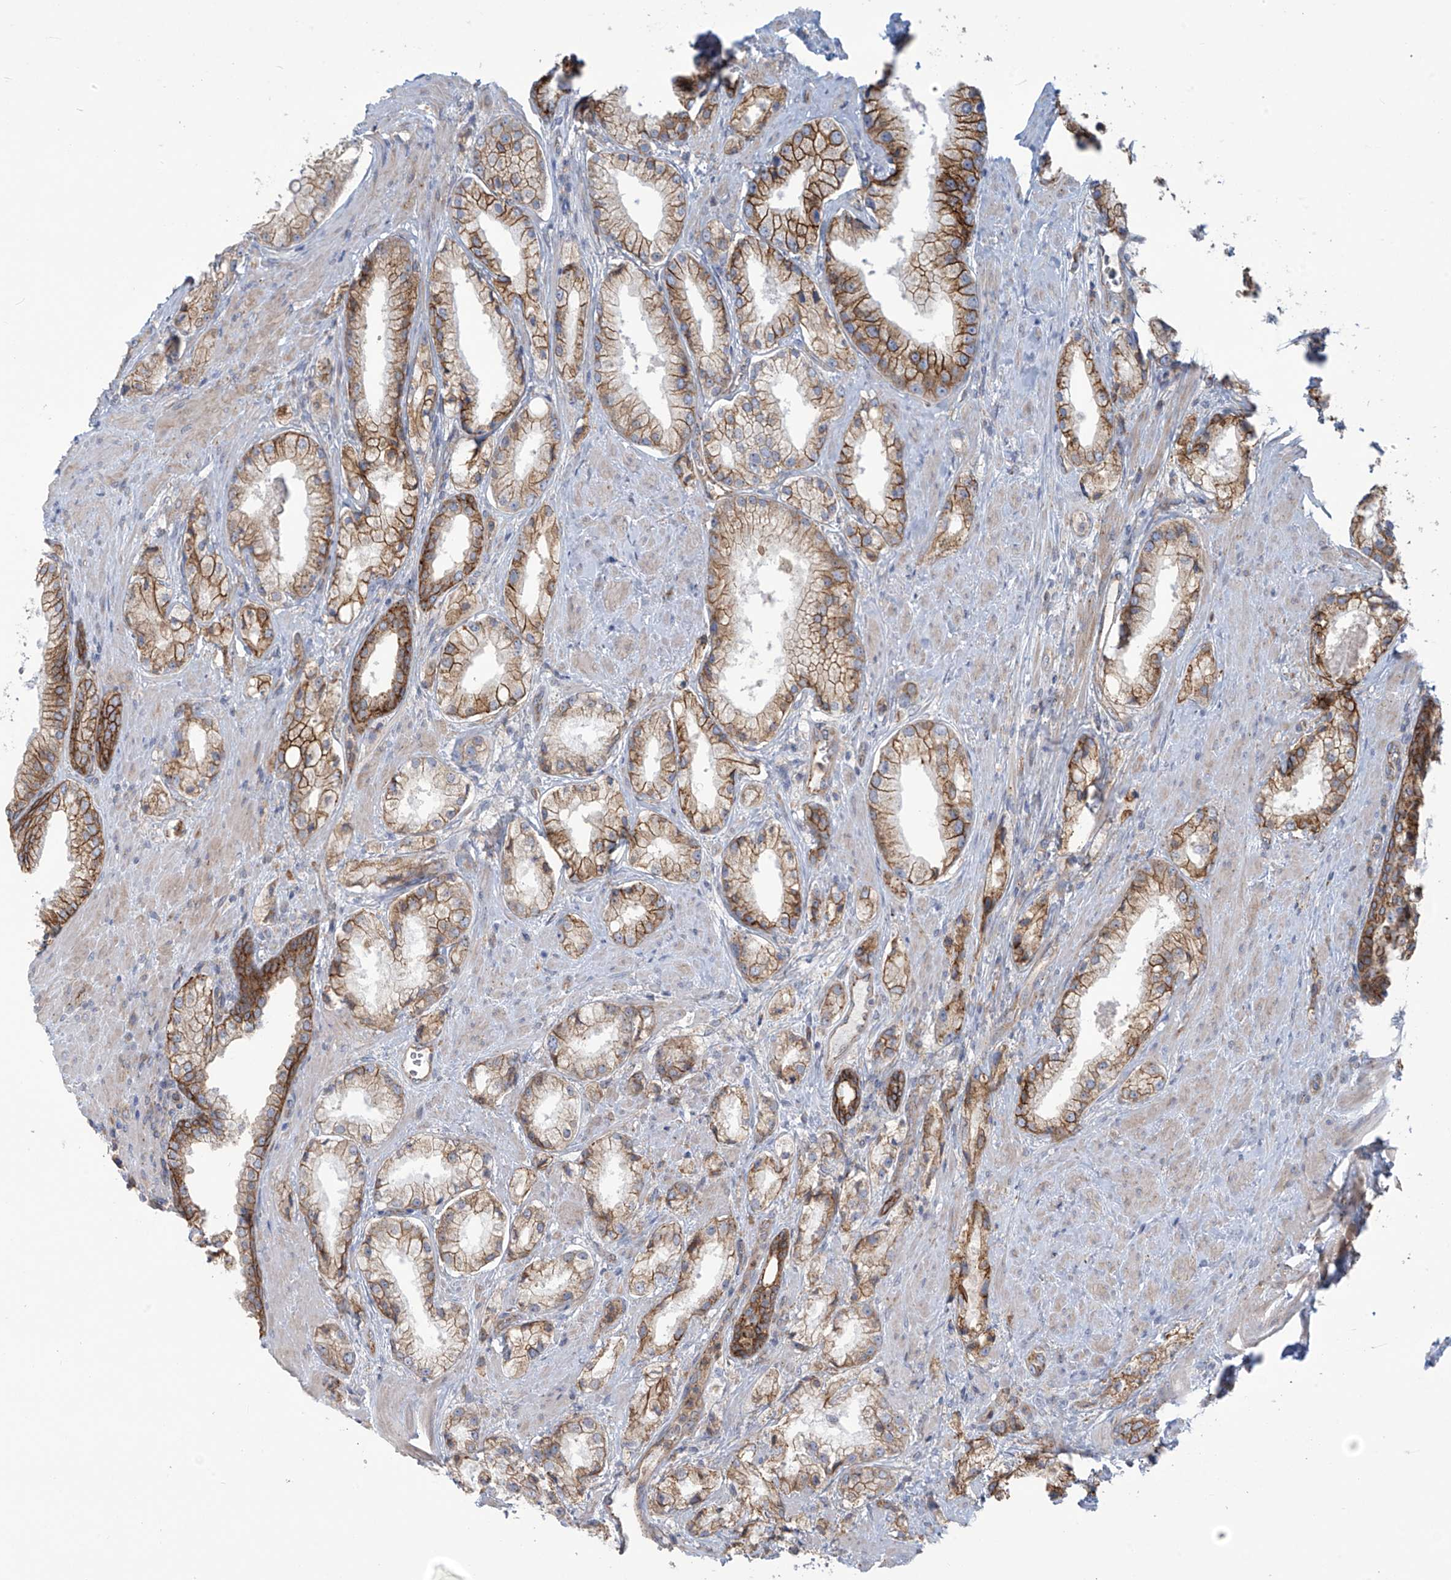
{"staining": {"intensity": "strong", "quantity": "25%-75%", "location": "cytoplasmic/membranous"}, "tissue": "prostate cancer", "cell_type": "Tumor cells", "image_type": "cancer", "snomed": [{"axis": "morphology", "description": "Adenocarcinoma, Low grade"}, {"axis": "topography", "description": "Prostate"}], "caption": "Prostate adenocarcinoma (low-grade) stained for a protein shows strong cytoplasmic/membranous positivity in tumor cells.", "gene": "LZTS3", "patient": {"sex": "male", "age": 67}}